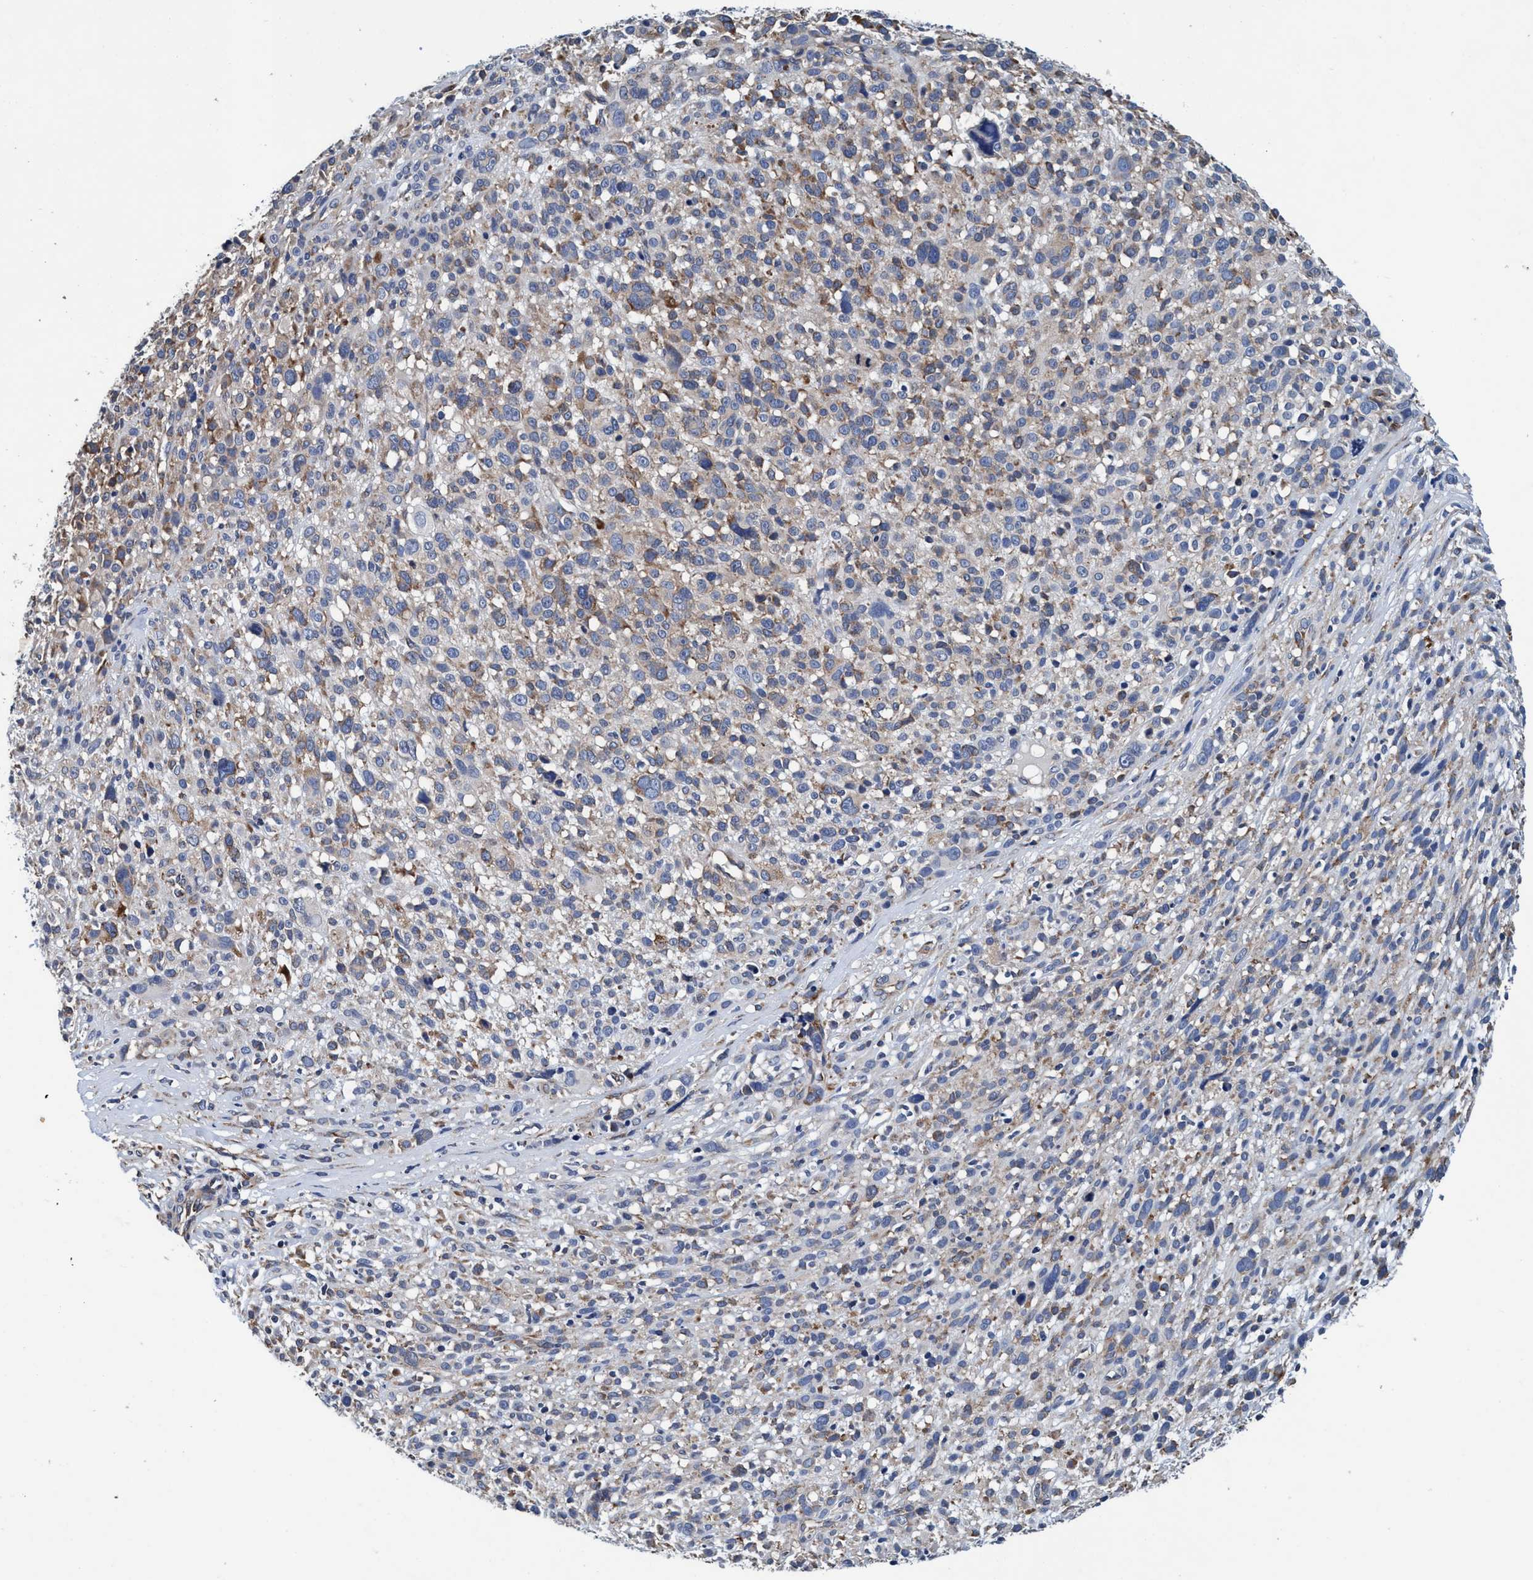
{"staining": {"intensity": "weak", "quantity": "<25%", "location": "cytoplasmic/membranous"}, "tissue": "melanoma", "cell_type": "Tumor cells", "image_type": "cancer", "snomed": [{"axis": "morphology", "description": "Malignant melanoma, NOS"}, {"axis": "topography", "description": "Skin"}], "caption": "DAB immunohistochemical staining of human malignant melanoma demonstrates no significant expression in tumor cells.", "gene": "ENDOG", "patient": {"sex": "female", "age": 55}}